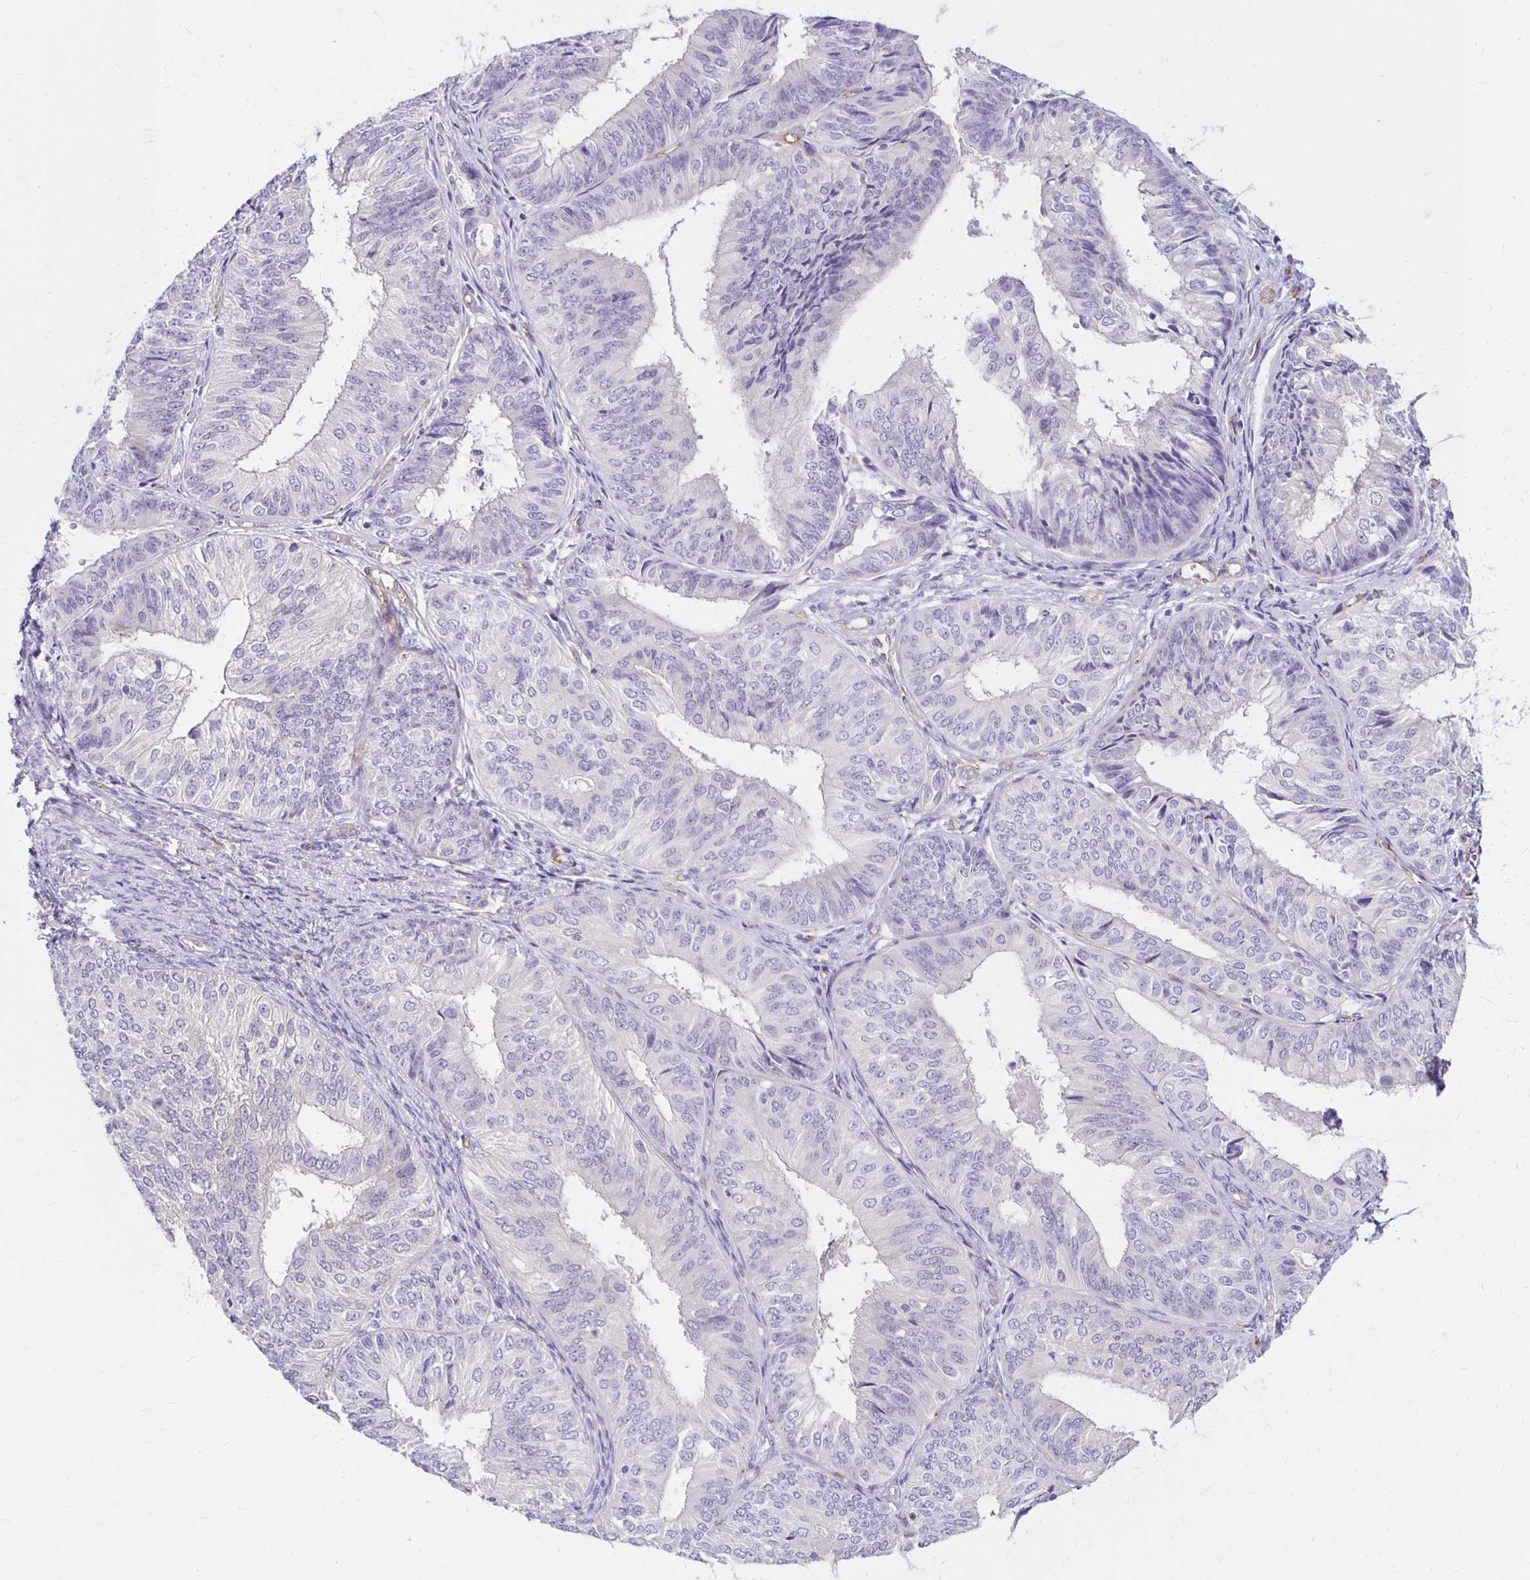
{"staining": {"intensity": "negative", "quantity": "none", "location": "none"}, "tissue": "endometrial cancer", "cell_type": "Tumor cells", "image_type": "cancer", "snomed": [{"axis": "morphology", "description": "Adenocarcinoma, NOS"}, {"axis": "topography", "description": "Endometrium"}], "caption": "IHC of human endometrial adenocarcinoma displays no expression in tumor cells.", "gene": "TTYH1", "patient": {"sex": "female", "age": 58}}